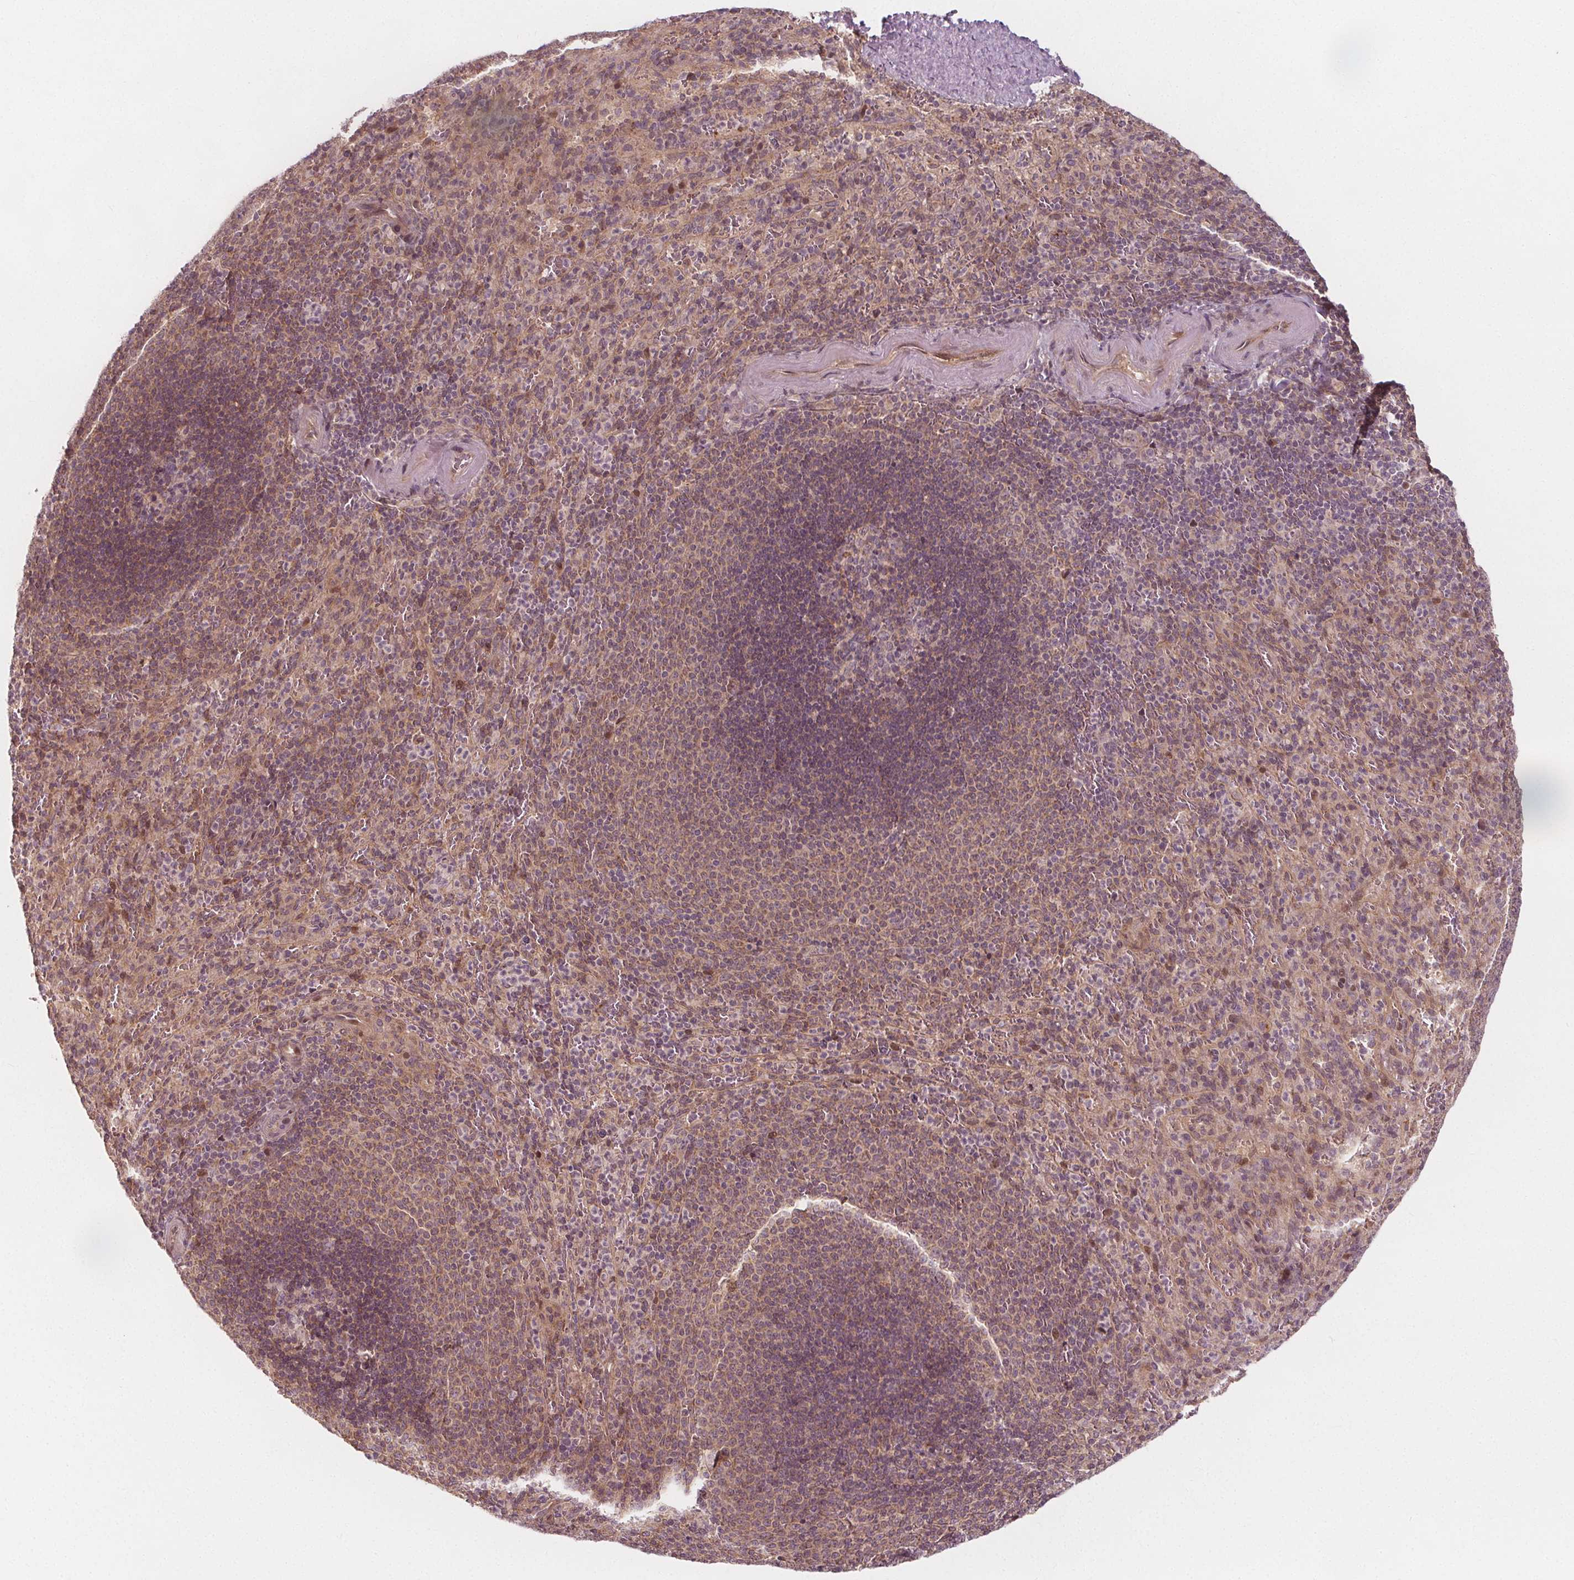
{"staining": {"intensity": "weak", "quantity": "25%-75%", "location": "cytoplasmic/membranous,nuclear"}, "tissue": "spleen", "cell_type": "Cells in red pulp", "image_type": "normal", "snomed": [{"axis": "morphology", "description": "Normal tissue, NOS"}, {"axis": "topography", "description": "Spleen"}], "caption": "Spleen stained for a protein exhibits weak cytoplasmic/membranous,nuclear positivity in cells in red pulp.", "gene": "AKT1S1", "patient": {"sex": "male", "age": 57}}